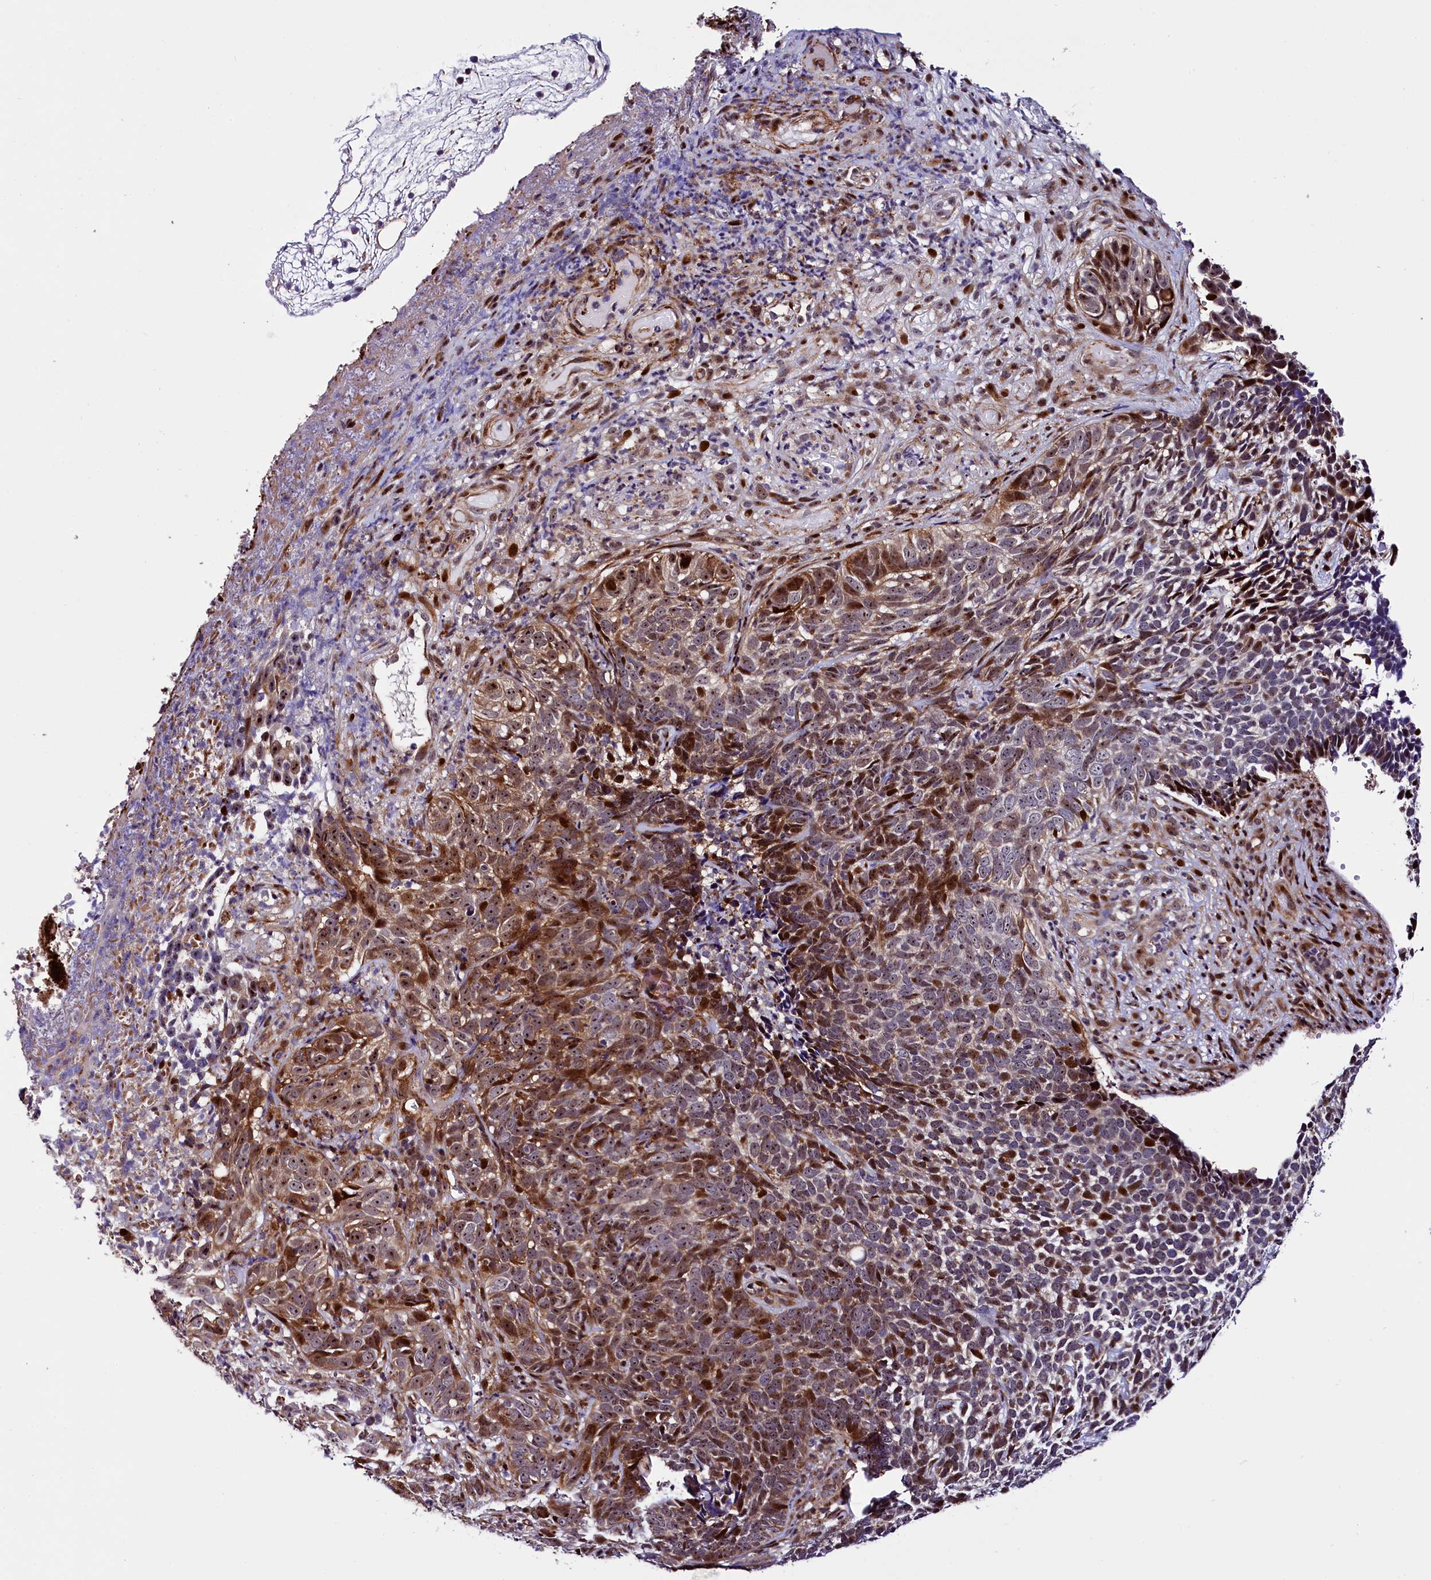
{"staining": {"intensity": "moderate", "quantity": "25%-75%", "location": "cytoplasmic/membranous,nuclear"}, "tissue": "skin cancer", "cell_type": "Tumor cells", "image_type": "cancer", "snomed": [{"axis": "morphology", "description": "Basal cell carcinoma"}, {"axis": "topography", "description": "Skin"}], "caption": "About 25%-75% of tumor cells in human basal cell carcinoma (skin) exhibit moderate cytoplasmic/membranous and nuclear protein expression as visualized by brown immunohistochemical staining.", "gene": "TRMT112", "patient": {"sex": "female", "age": 84}}